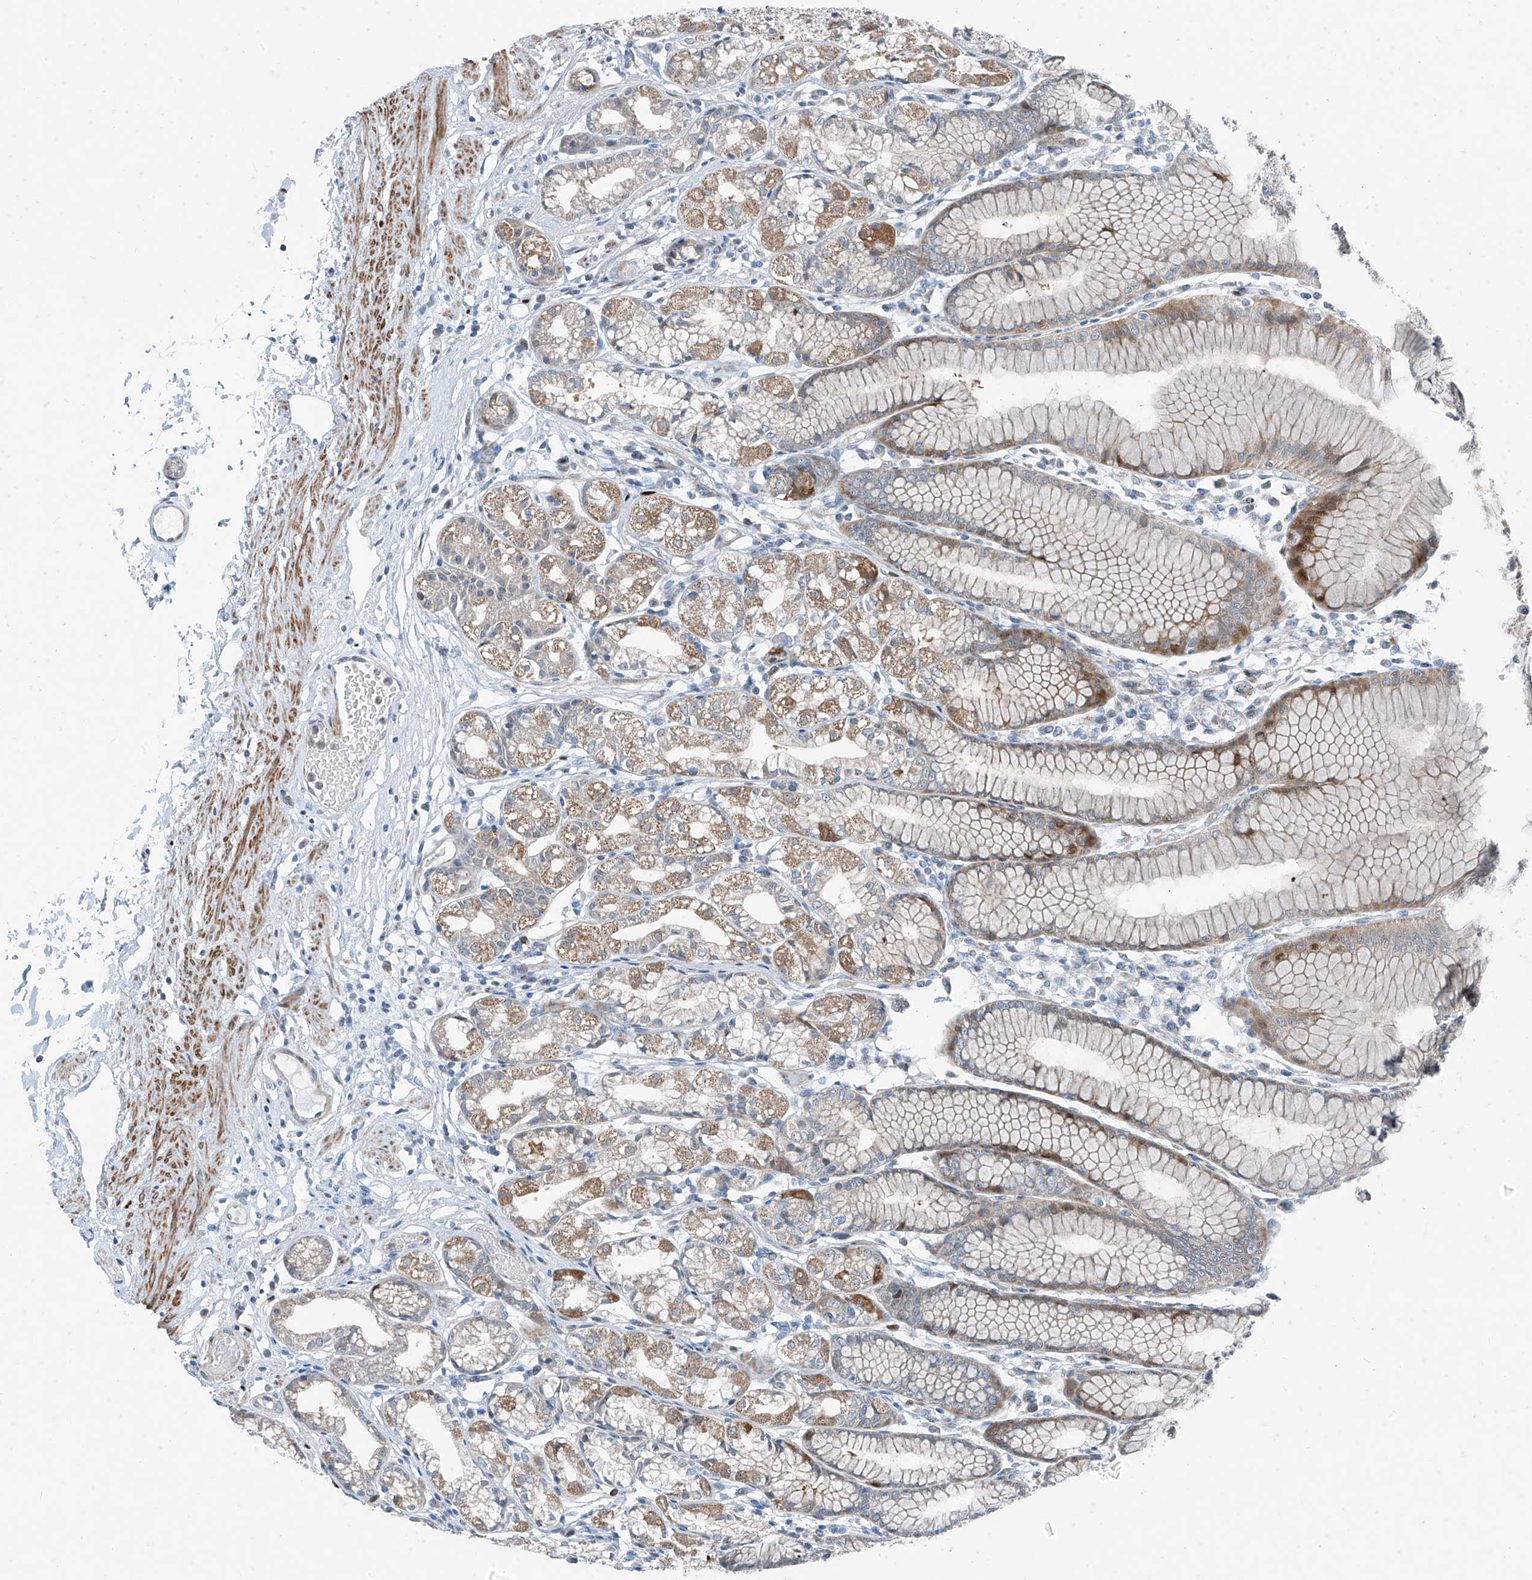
{"staining": {"intensity": "moderate", "quantity": "25%-75%", "location": "cytoplasmic/membranous"}, "tissue": "stomach", "cell_type": "Glandular cells", "image_type": "normal", "snomed": [{"axis": "morphology", "description": "Normal tissue, NOS"}, {"axis": "topography", "description": "Stomach"}], "caption": "High-magnification brightfield microscopy of unremarkable stomach stained with DAB (brown) and counterstained with hematoxylin (blue). glandular cells exhibit moderate cytoplasmic/membranous staining is appreciated in approximately25%-75% of cells. (DAB (3,3'-diaminobenzidine) IHC with brightfield microscopy, high magnification).", "gene": "PPCS", "patient": {"sex": "female", "age": 57}}